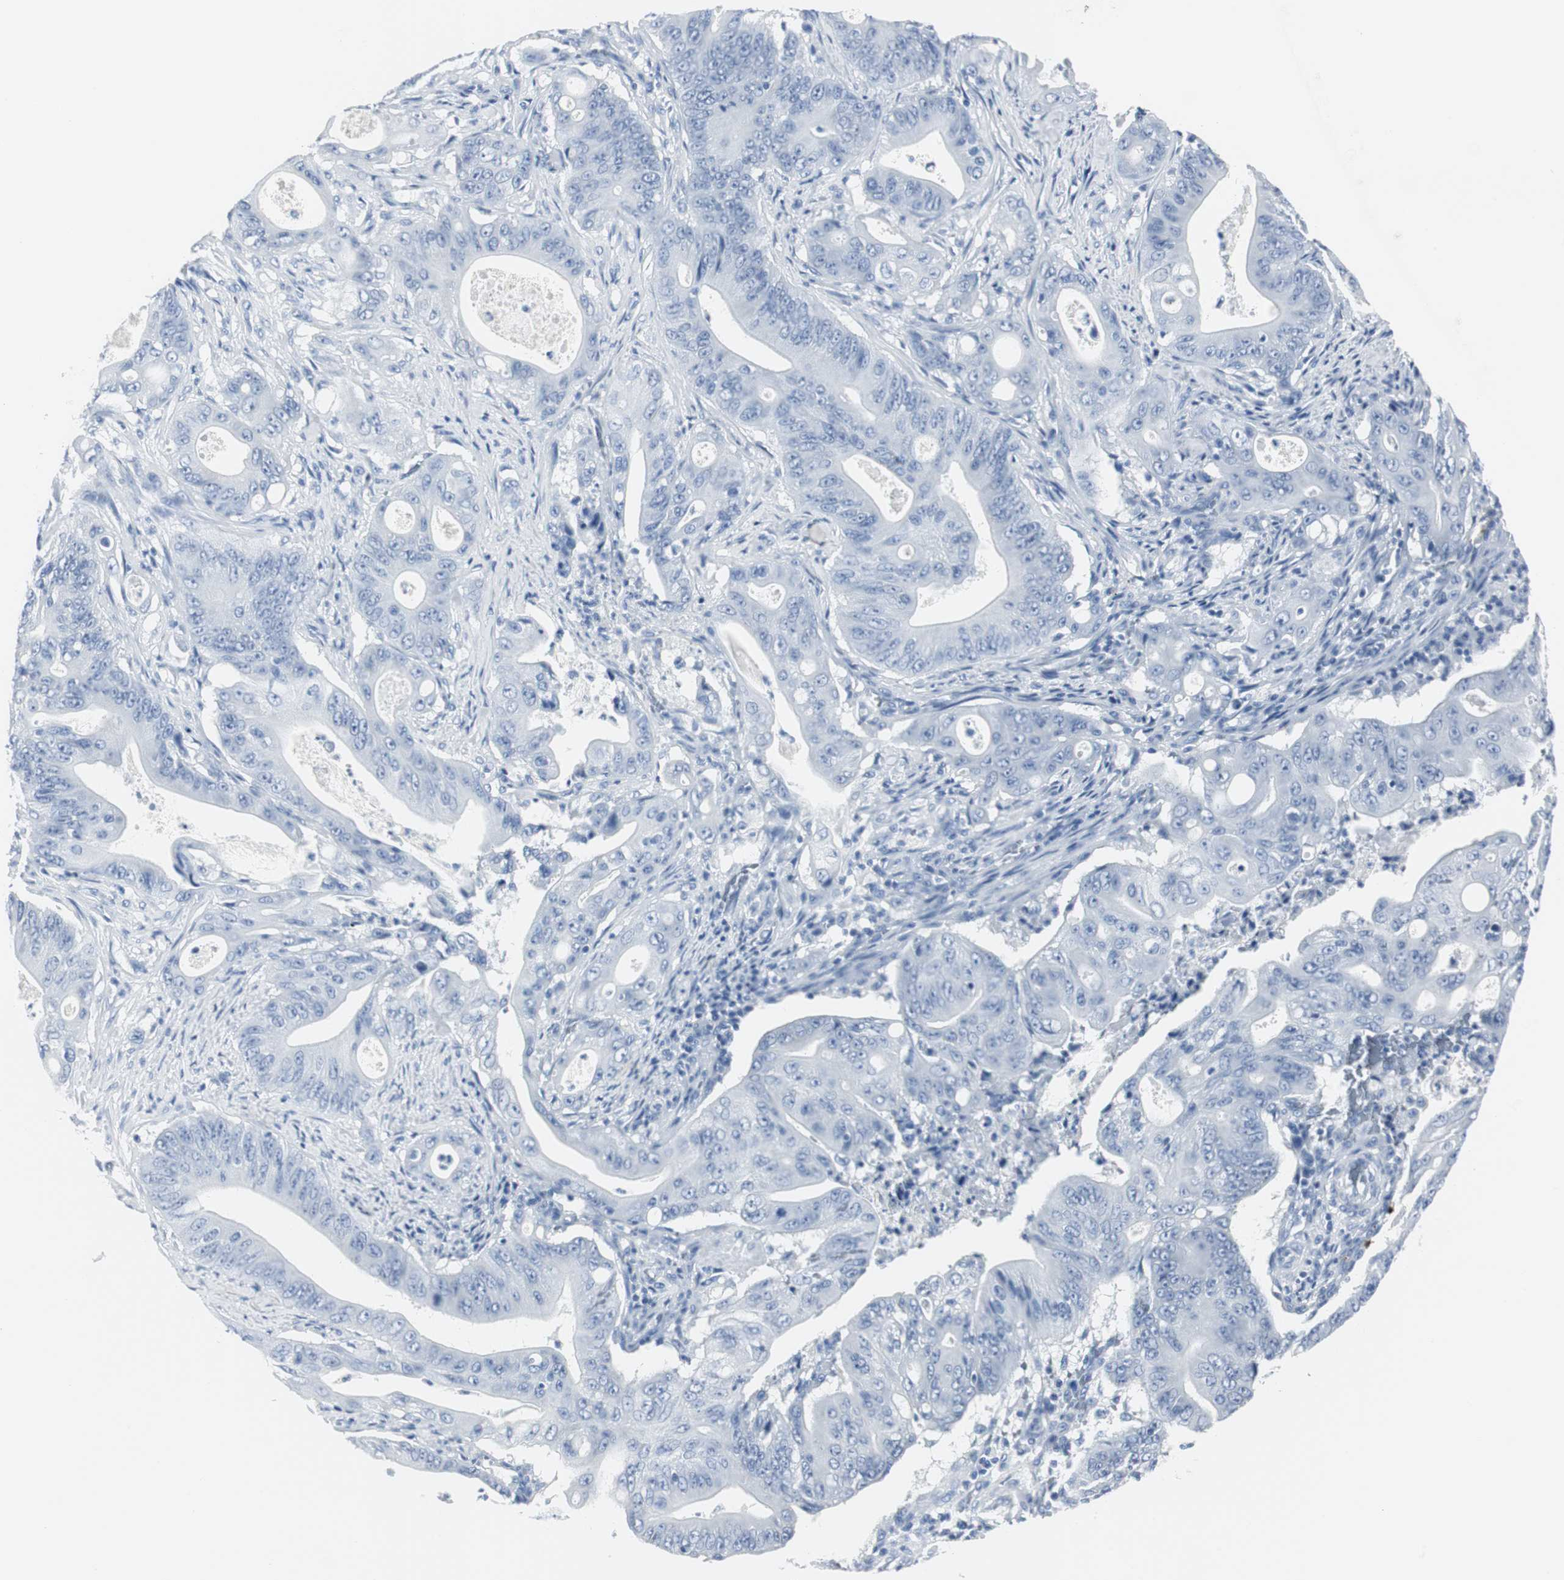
{"staining": {"intensity": "negative", "quantity": "none", "location": "none"}, "tissue": "pancreatic cancer", "cell_type": "Tumor cells", "image_type": "cancer", "snomed": [{"axis": "morphology", "description": "Normal tissue, NOS"}, {"axis": "topography", "description": "Lymph node"}], "caption": "A histopathology image of human pancreatic cancer is negative for staining in tumor cells.", "gene": "GAP43", "patient": {"sex": "male", "age": 62}}